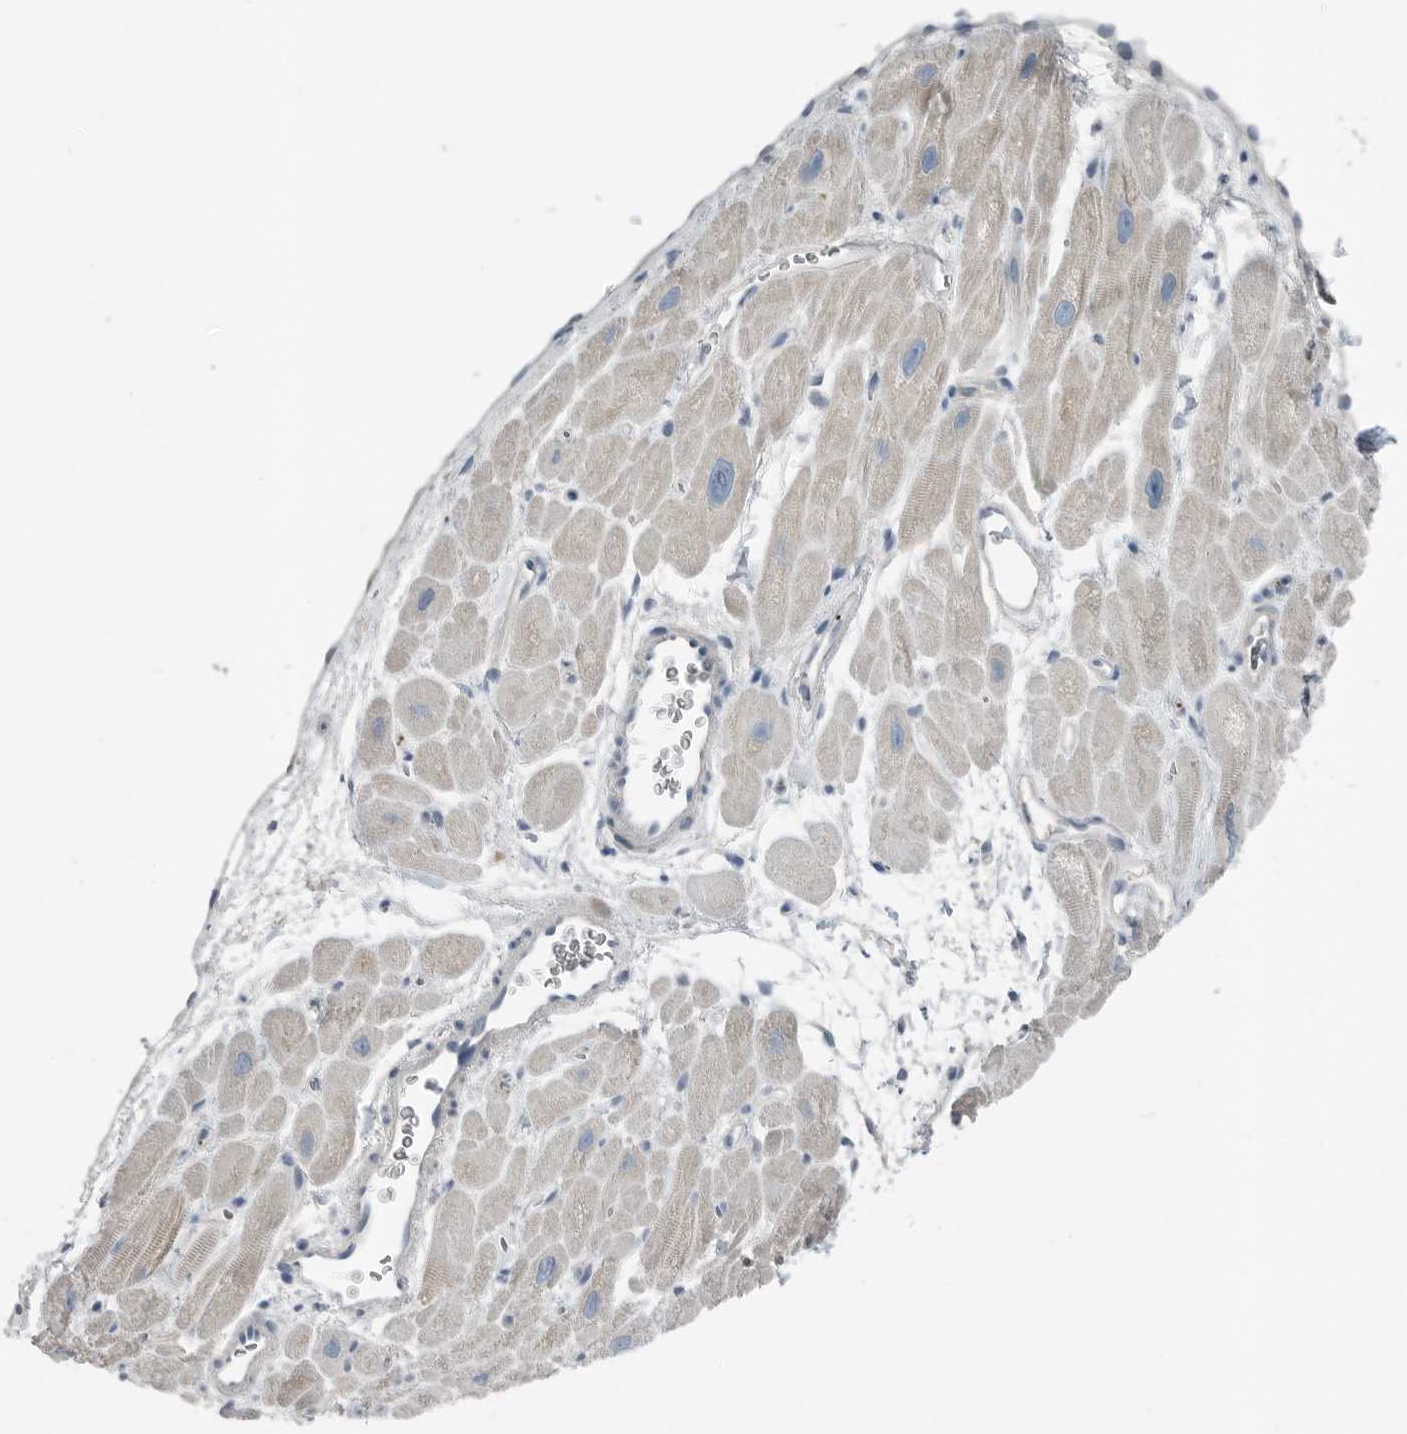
{"staining": {"intensity": "moderate", "quantity": "<25%", "location": "cytoplasmic/membranous"}, "tissue": "heart muscle", "cell_type": "Cardiomyocytes", "image_type": "normal", "snomed": [{"axis": "morphology", "description": "Normal tissue, NOS"}, {"axis": "topography", "description": "Heart"}], "caption": "Immunohistochemical staining of normal heart muscle reveals low levels of moderate cytoplasmic/membranous positivity in about <25% of cardiomyocytes.", "gene": "SERPINB7", "patient": {"sex": "male", "age": 49}}